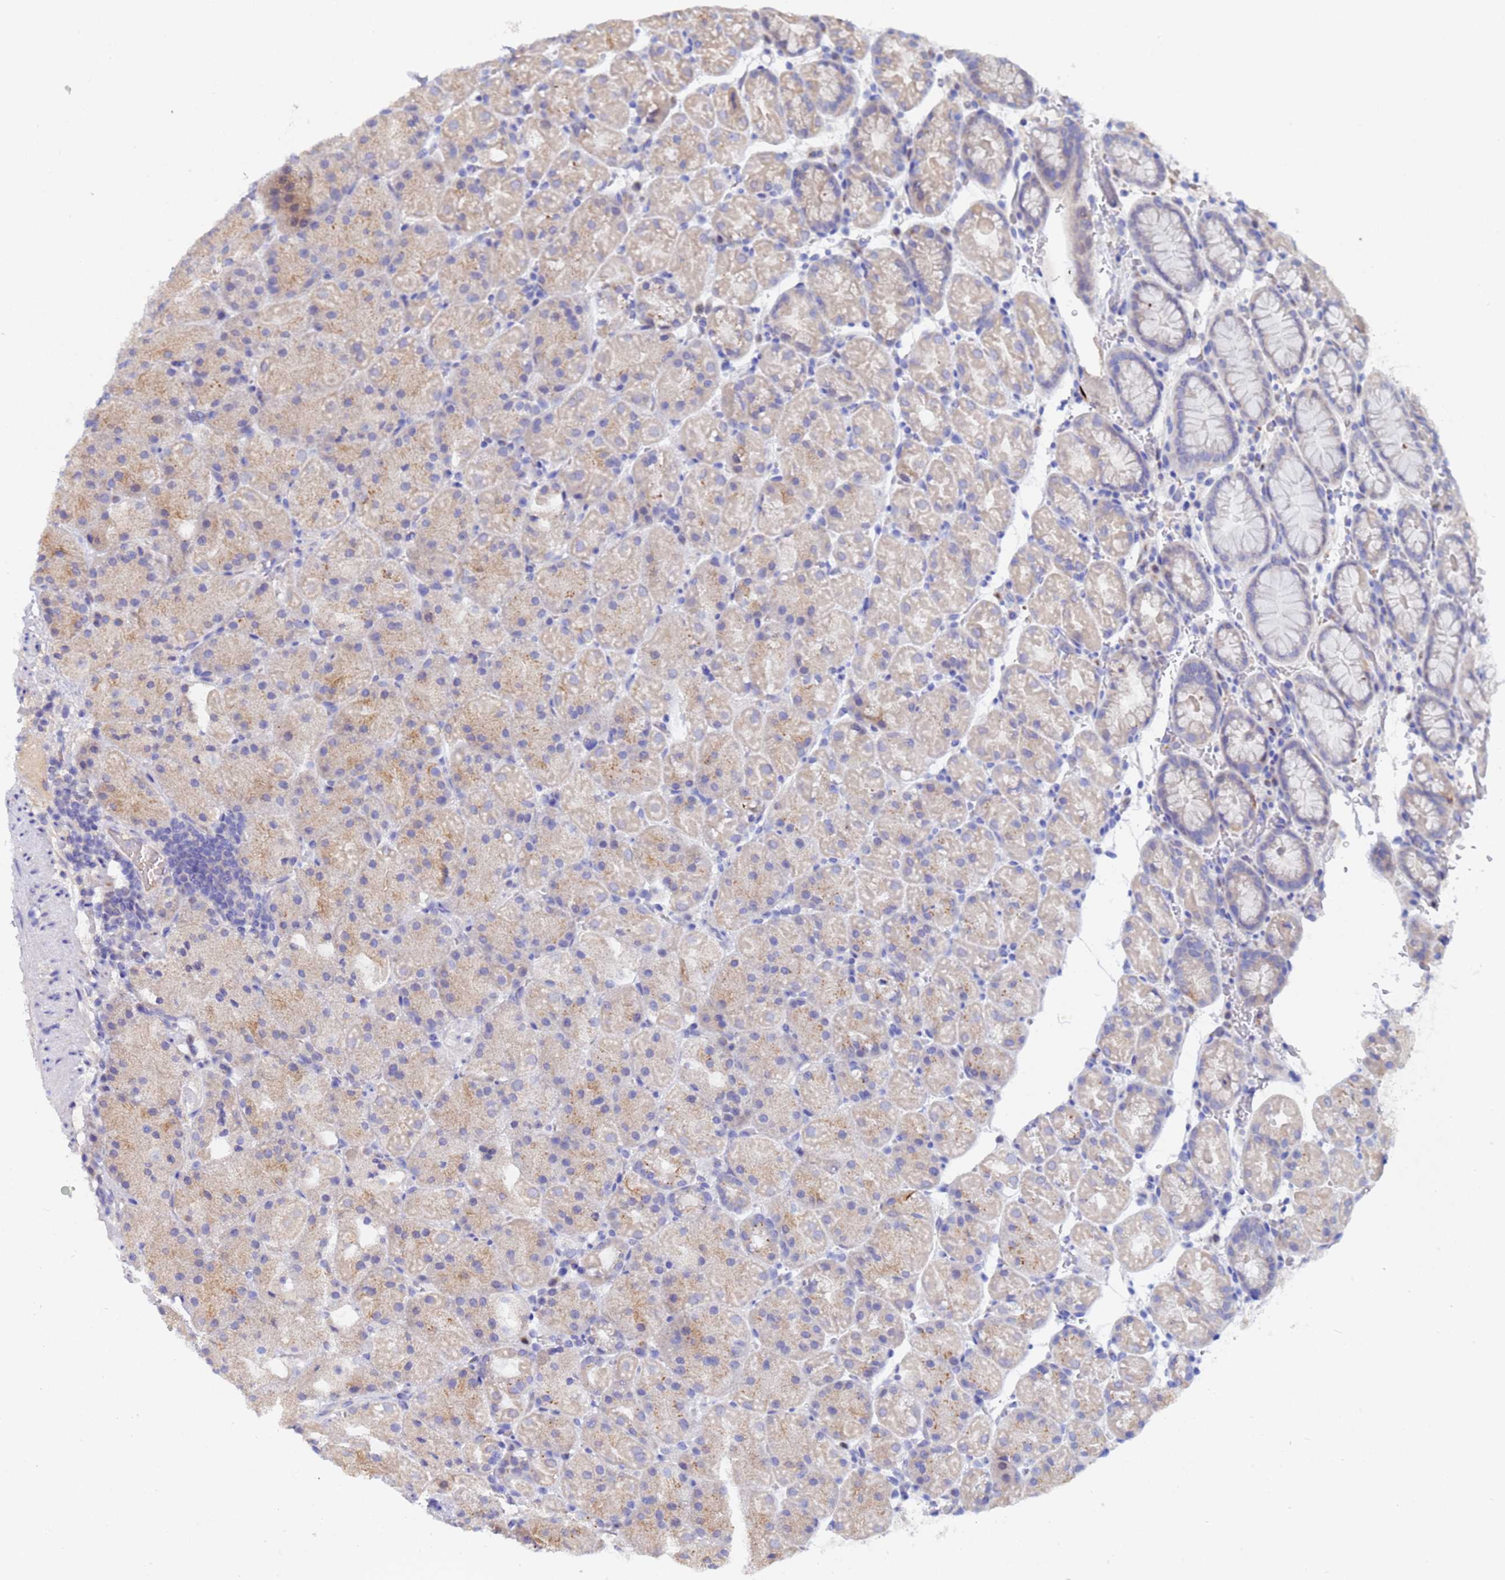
{"staining": {"intensity": "moderate", "quantity": "25%-75%", "location": "cytoplasmic/membranous"}, "tissue": "stomach", "cell_type": "Glandular cells", "image_type": "normal", "snomed": [{"axis": "morphology", "description": "Normal tissue, NOS"}, {"axis": "topography", "description": "Stomach, upper"}, {"axis": "topography", "description": "Stomach, lower"}], "caption": "The image displays immunohistochemical staining of benign stomach. There is moderate cytoplasmic/membranous staining is present in approximately 25%-75% of glandular cells.", "gene": "IHO1", "patient": {"sex": "male", "age": 67}}